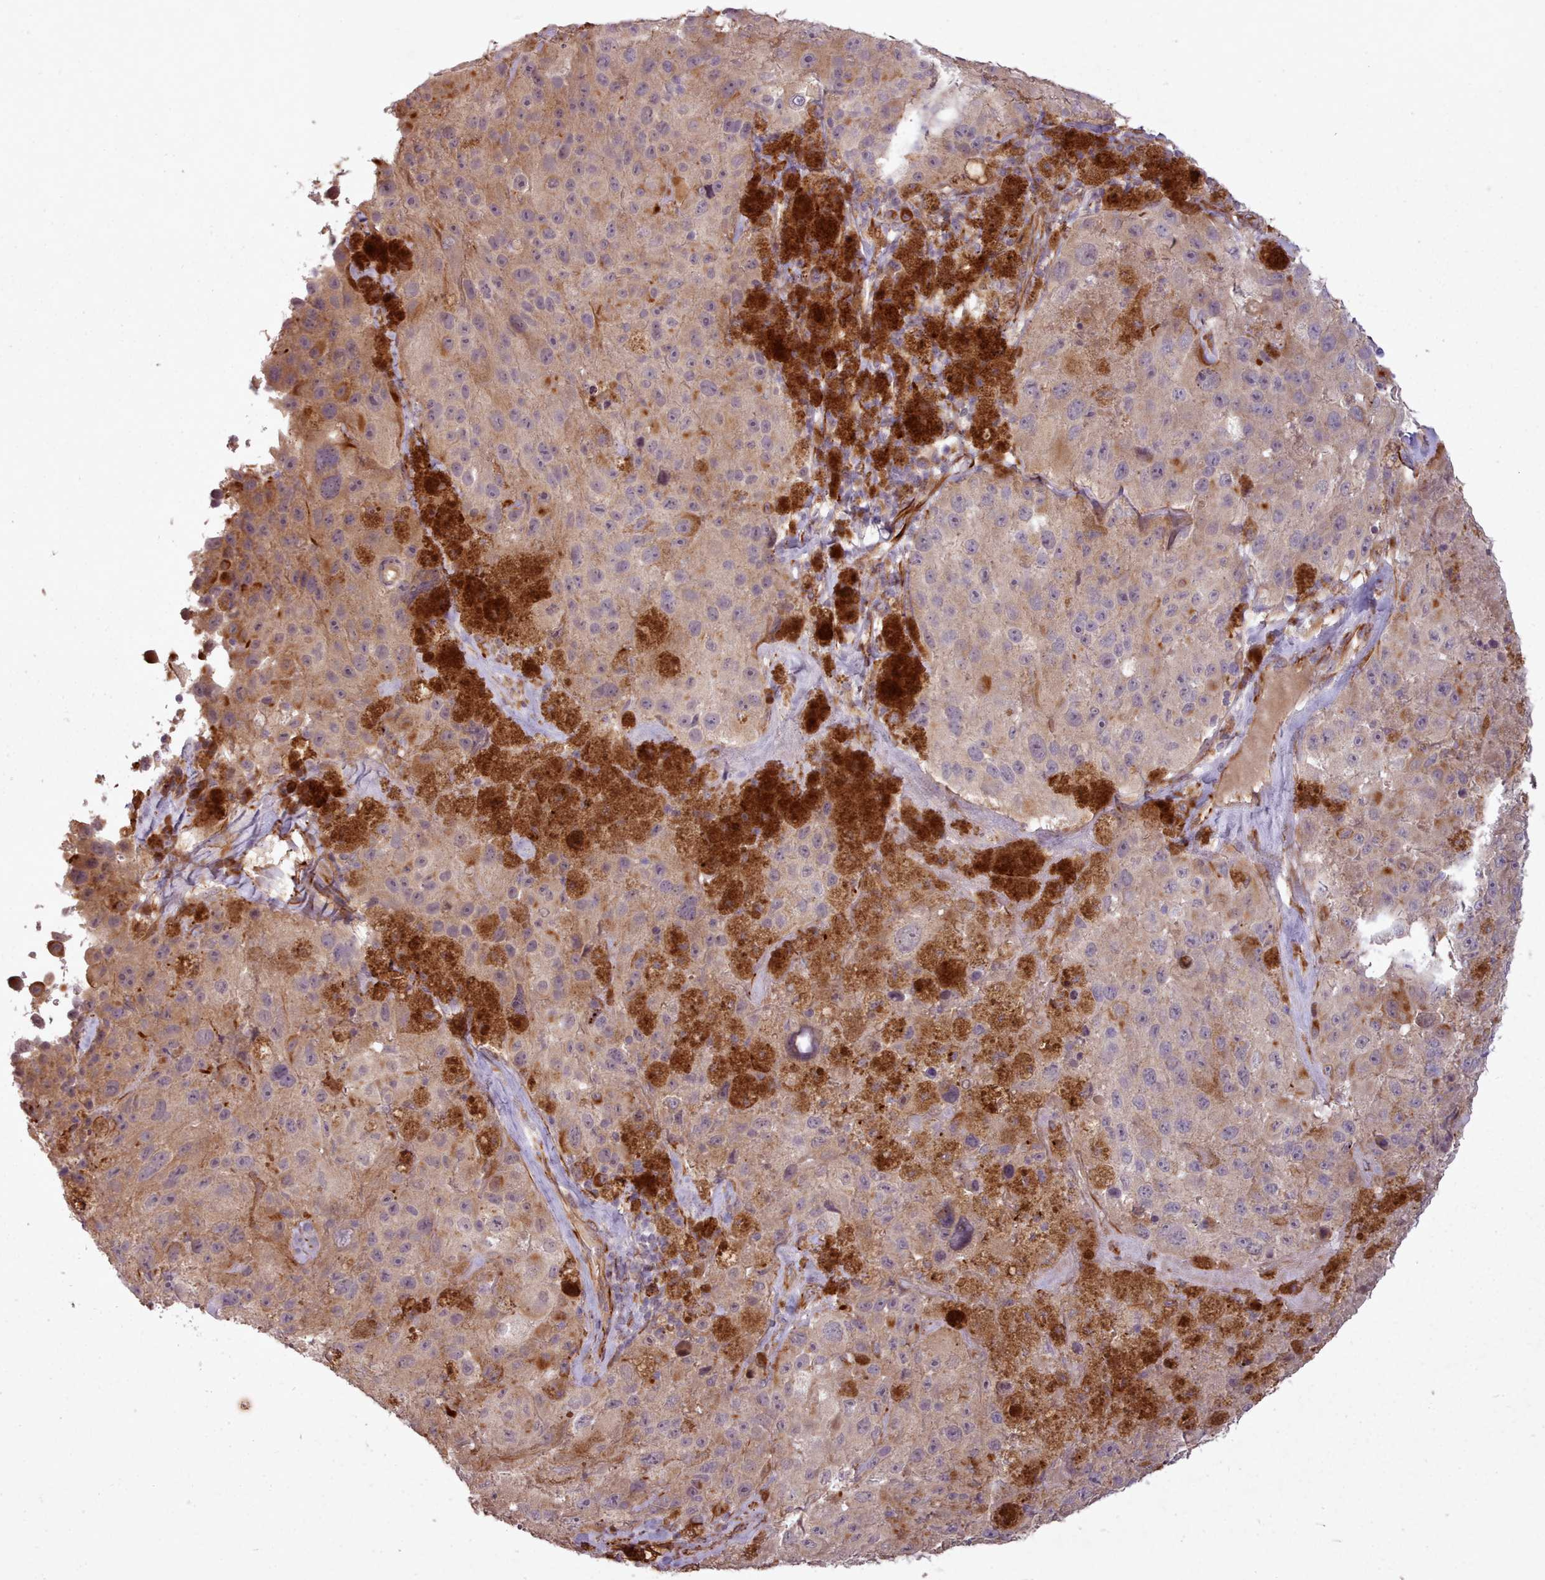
{"staining": {"intensity": "moderate", "quantity": "<25%", "location": "cytoplasmic/membranous"}, "tissue": "melanoma", "cell_type": "Tumor cells", "image_type": "cancer", "snomed": [{"axis": "morphology", "description": "Malignant melanoma, Metastatic site"}, {"axis": "topography", "description": "Lymph node"}], "caption": "Melanoma was stained to show a protein in brown. There is low levels of moderate cytoplasmic/membranous expression in about <25% of tumor cells.", "gene": "GBGT1", "patient": {"sex": "male", "age": 62}}